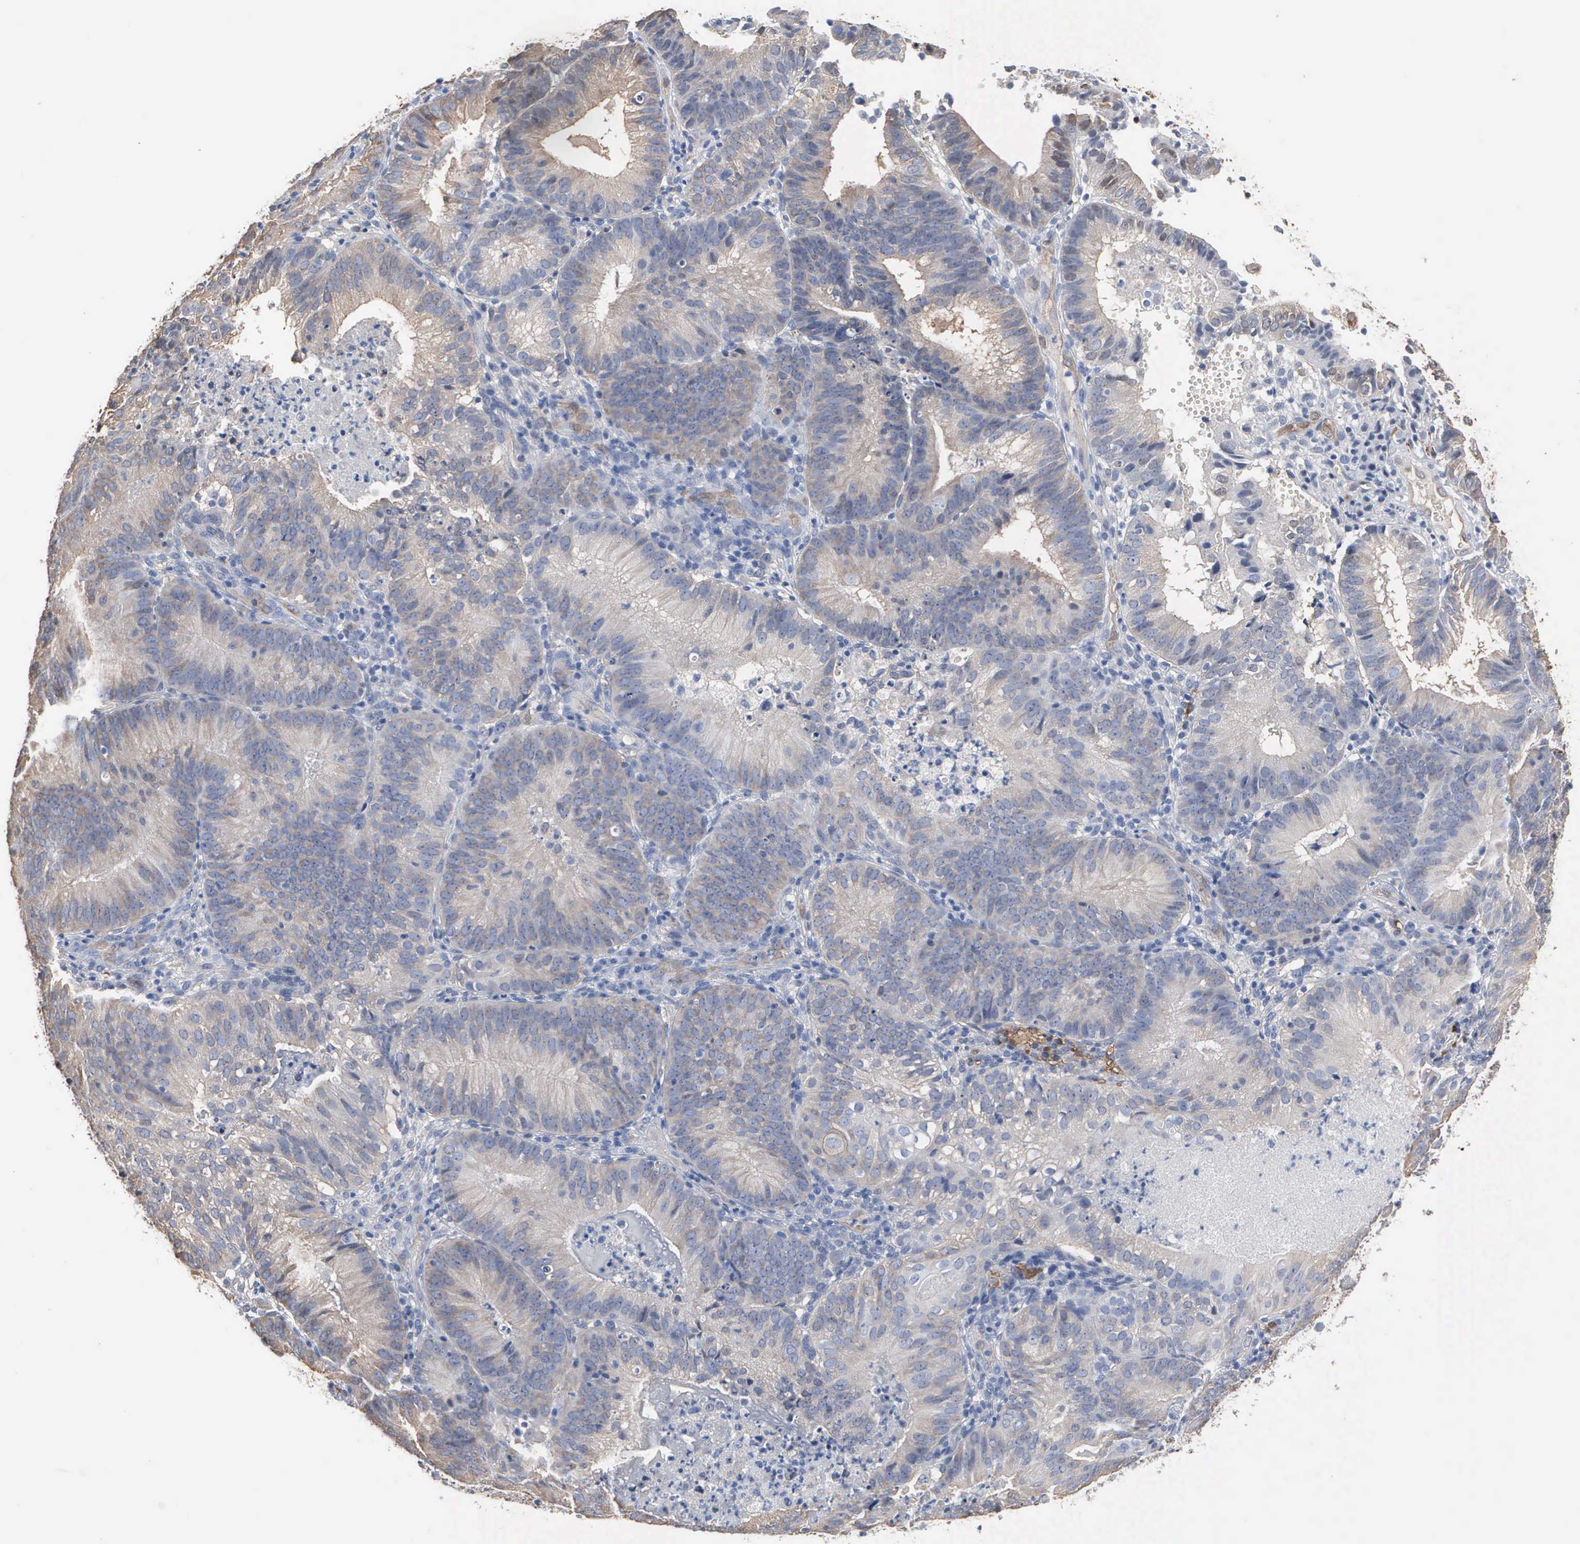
{"staining": {"intensity": "weak", "quantity": ">75%", "location": "cytoplasmic/membranous"}, "tissue": "cervical cancer", "cell_type": "Tumor cells", "image_type": "cancer", "snomed": [{"axis": "morphology", "description": "Adenocarcinoma, NOS"}, {"axis": "topography", "description": "Cervix"}], "caption": "A brown stain labels weak cytoplasmic/membranous staining of a protein in human adenocarcinoma (cervical) tumor cells.", "gene": "FSCN1", "patient": {"sex": "female", "age": 60}}